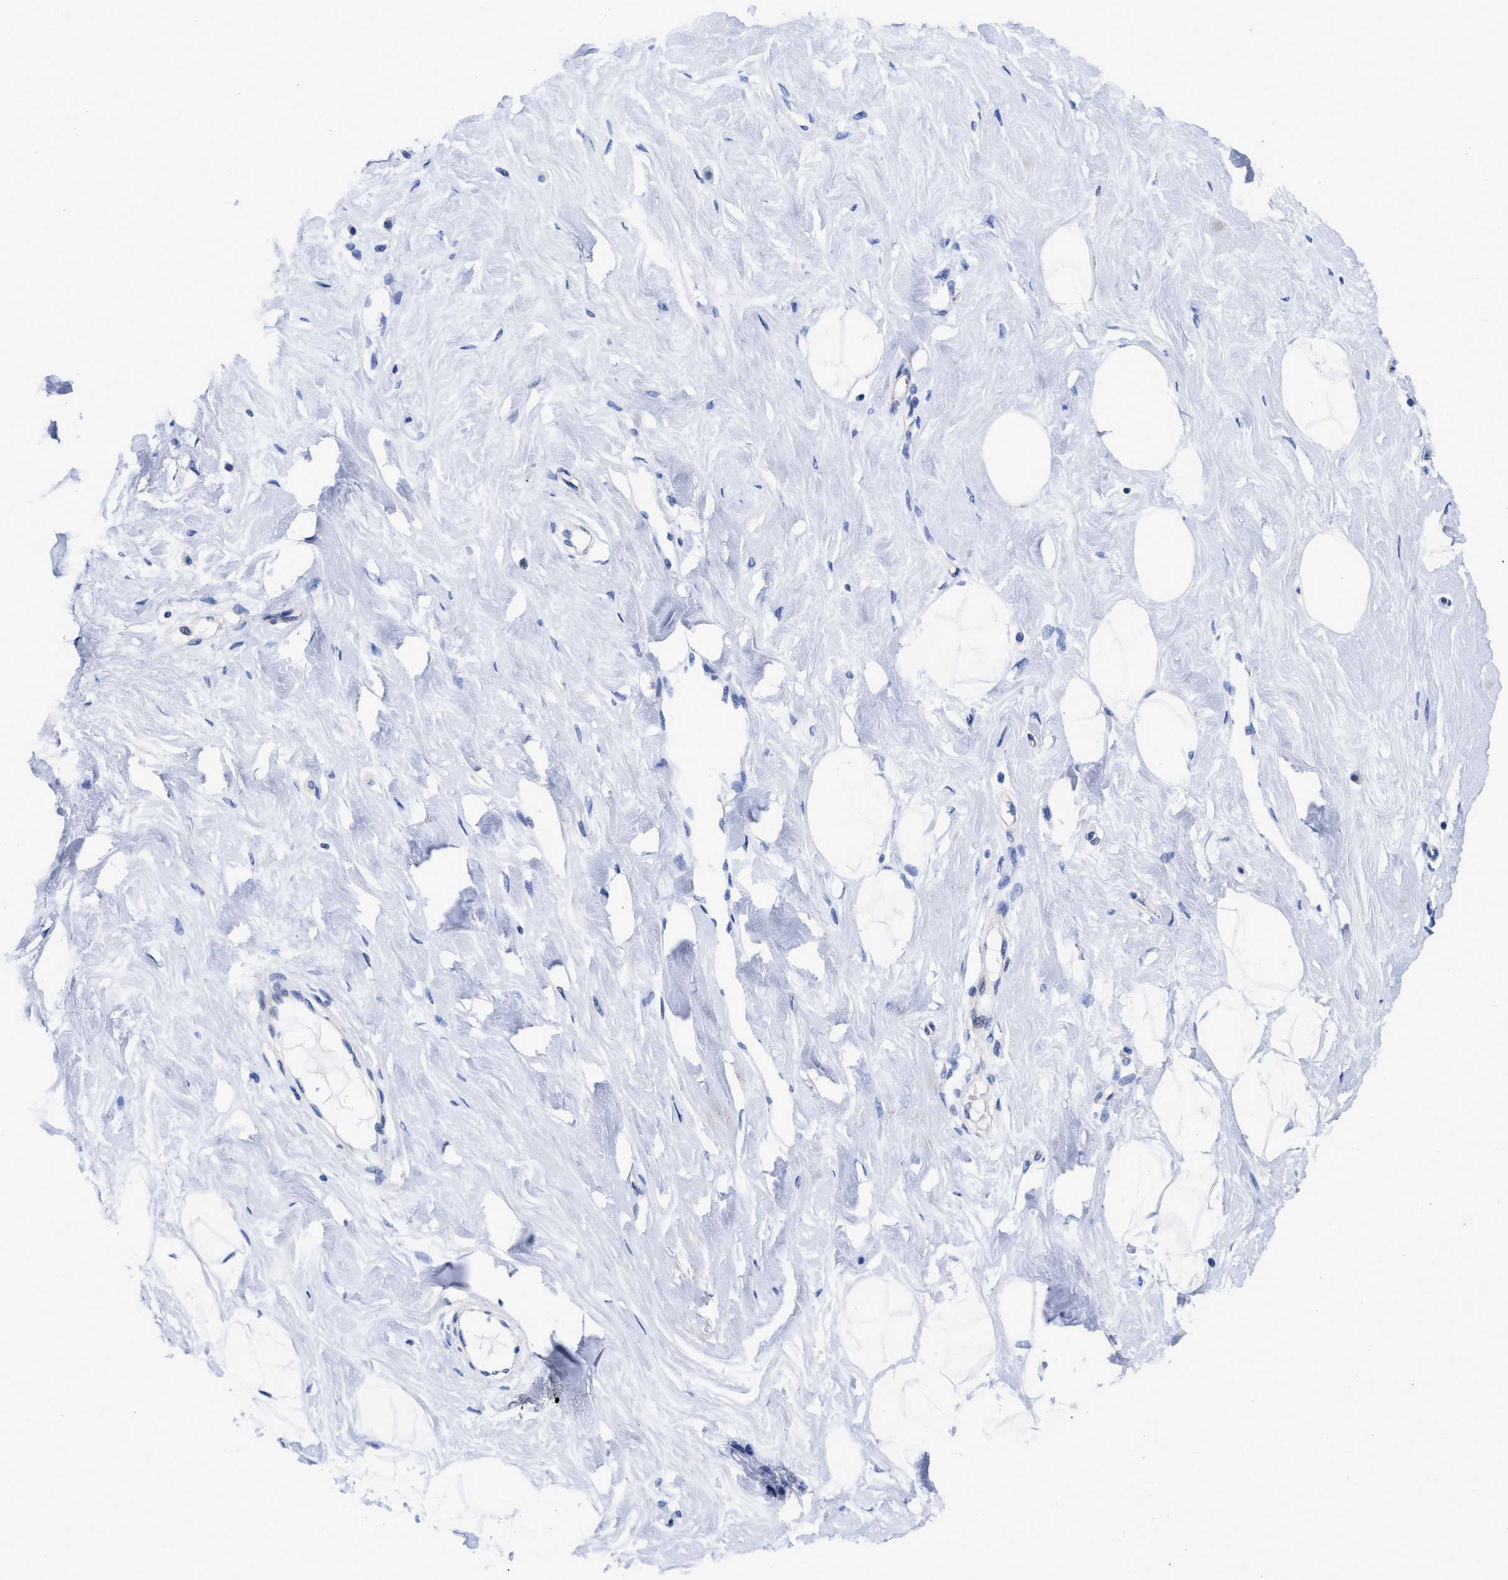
{"staining": {"intensity": "negative", "quantity": "none", "location": "none"}, "tissue": "breast", "cell_type": "Adipocytes", "image_type": "normal", "snomed": [{"axis": "morphology", "description": "Normal tissue, NOS"}, {"axis": "topography", "description": "Breast"}], "caption": "Immunohistochemistry (IHC) histopathology image of unremarkable breast: human breast stained with DAB (3,3'-diaminobenzidine) exhibits no significant protein positivity in adipocytes.", "gene": "IRAG2", "patient": {"sex": "female", "age": 23}}